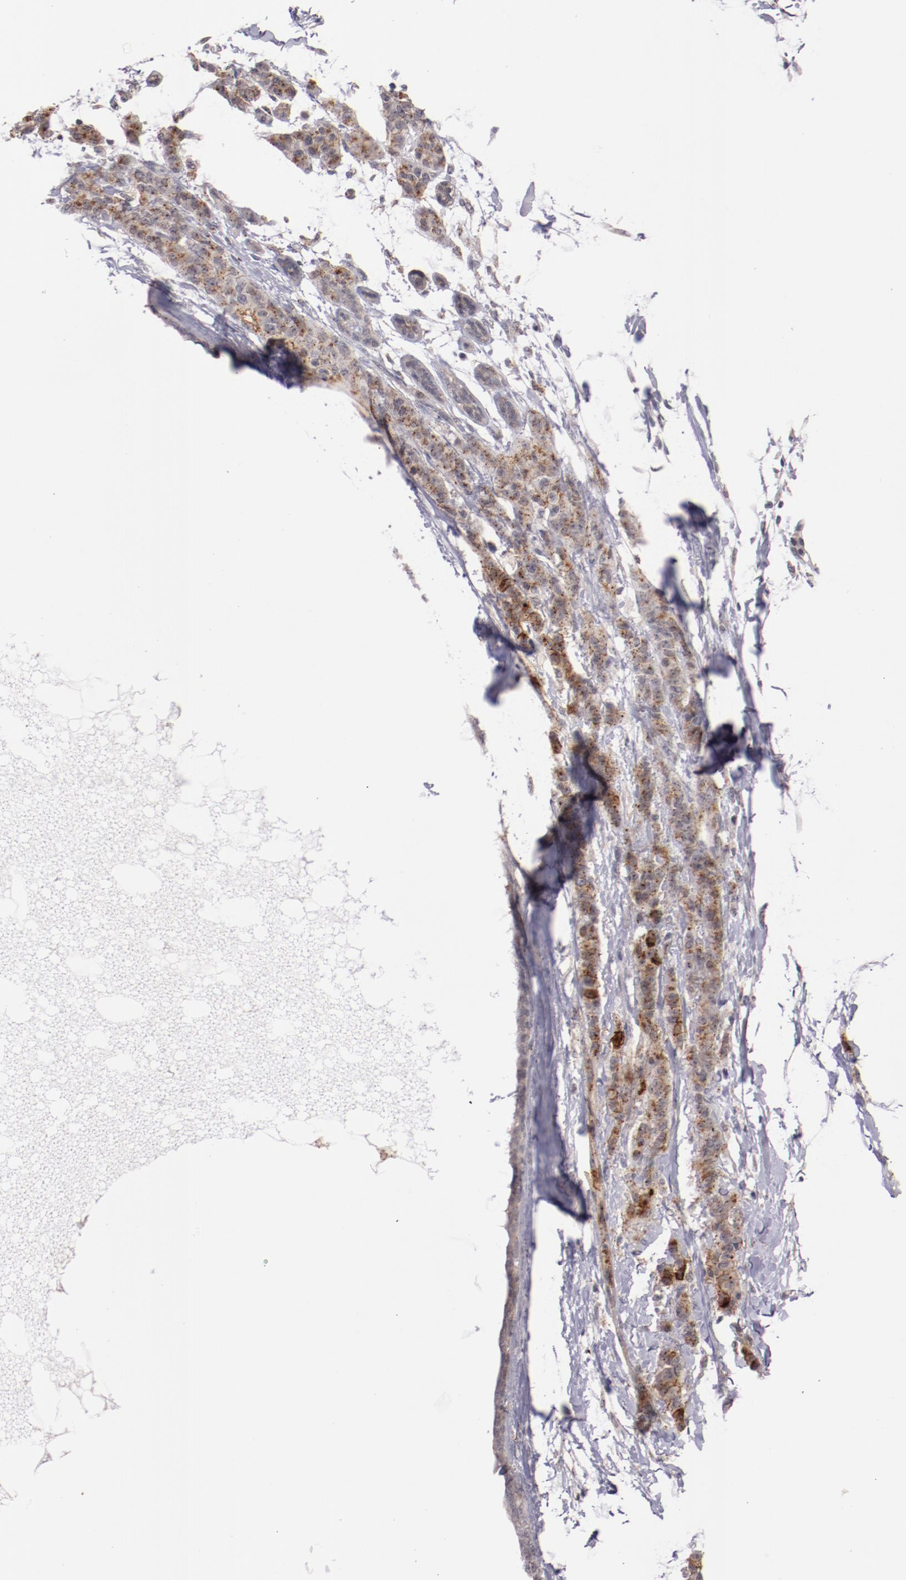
{"staining": {"intensity": "strong", "quantity": ">75%", "location": "cytoplasmic/membranous"}, "tissue": "breast cancer", "cell_type": "Tumor cells", "image_type": "cancer", "snomed": [{"axis": "morphology", "description": "Duct carcinoma"}, {"axis": "topography", "description": "Breast"}], "caption": "The photomicrograph displays a brown stain indicating the presence of a protein in the cytoplasmic/membranous of tumor cells in breast infiltrating ductal carcinoma.", "gene": "SYP", "patient": {"sex": "female", "age": 40}}